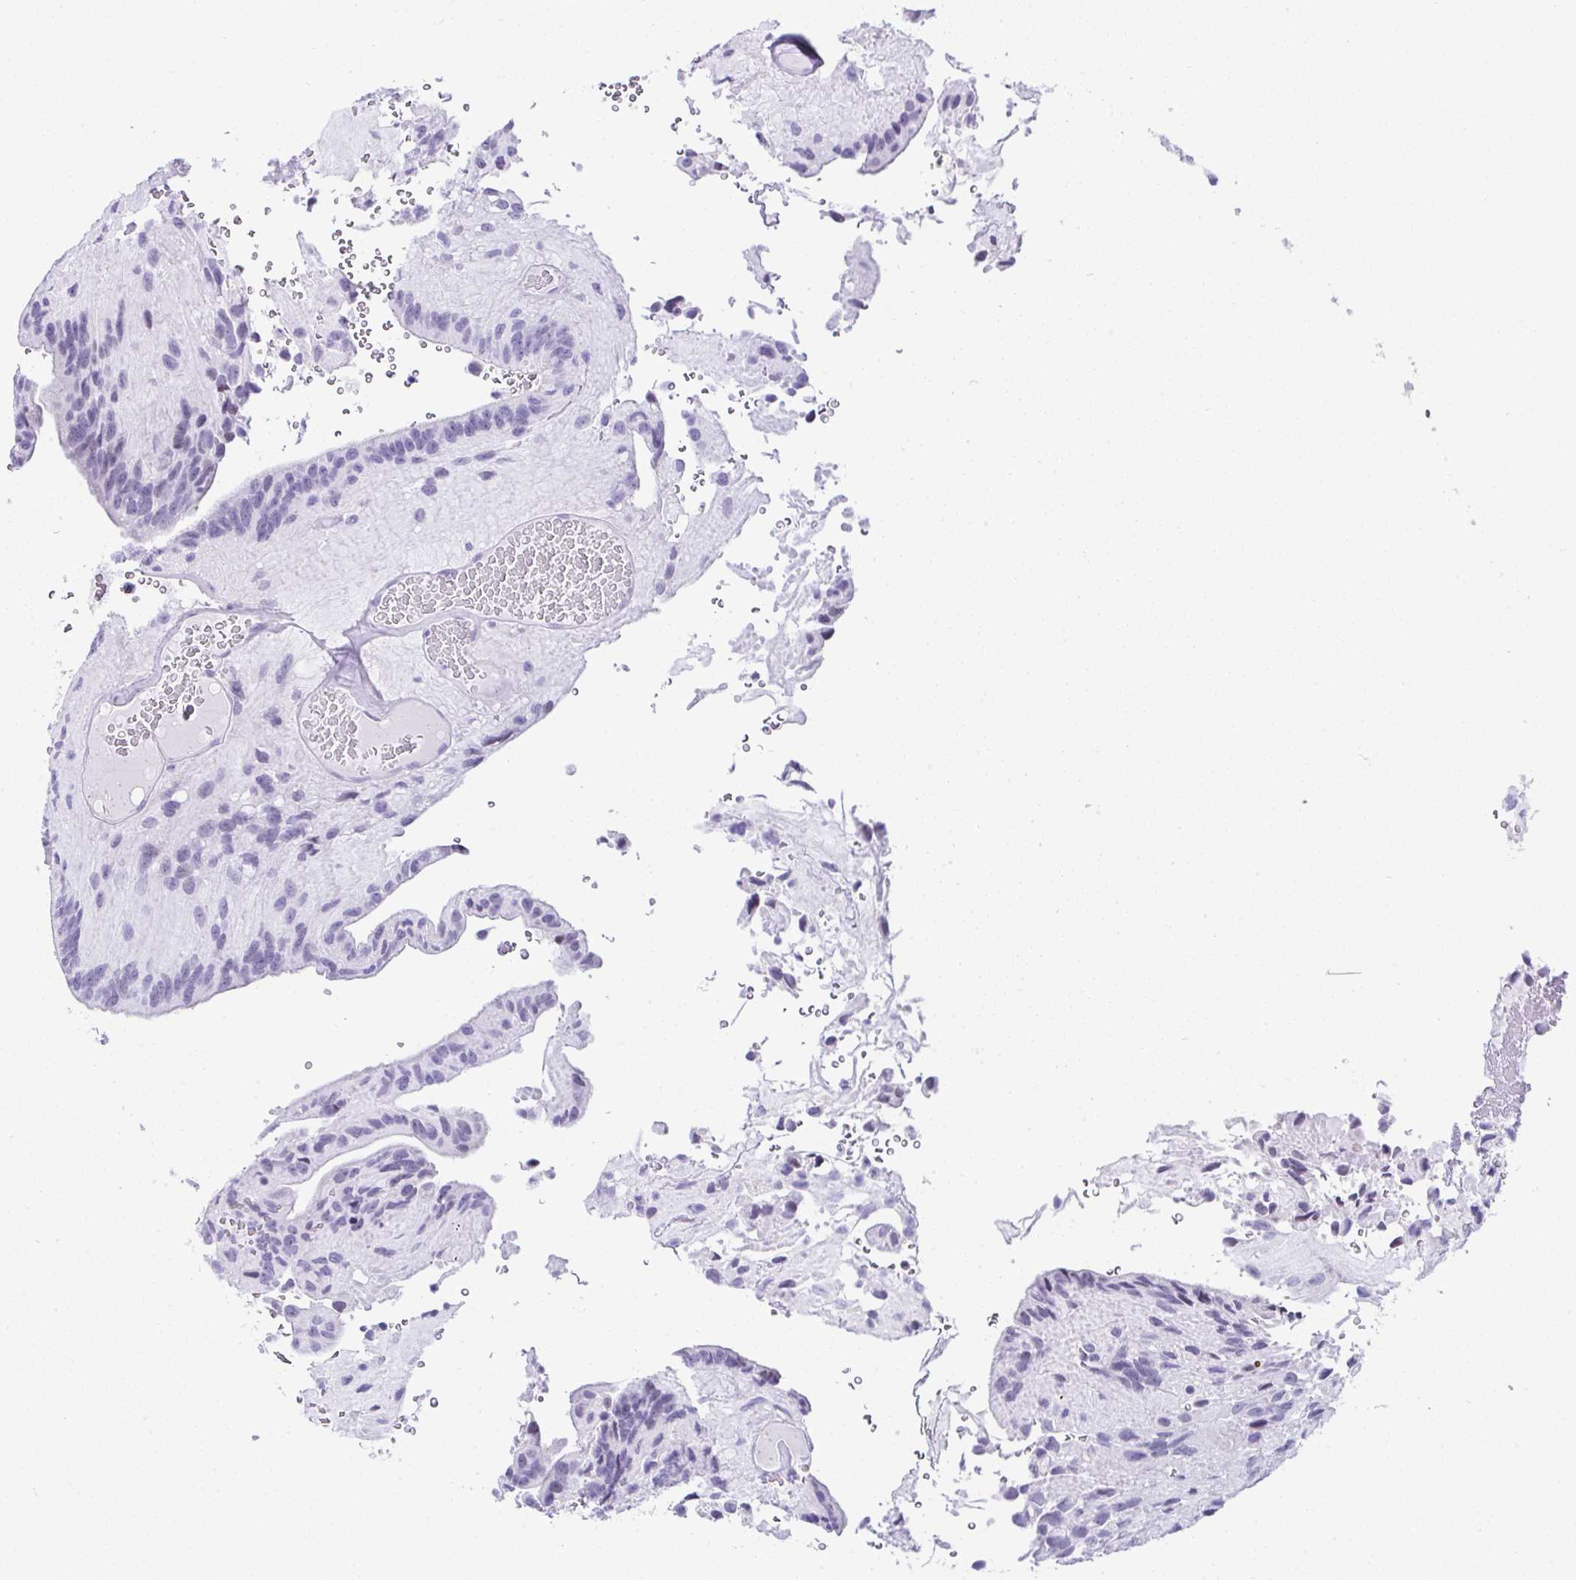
{"staining": {"intensity": "negative", "quantity": "none", "location": "none"}, "tissue": "glioma", "cell_type": "Tumor cells", "image_type": "cancer", "snomed": [{"axis": "morphology", "description": "Glioma, malignant, Low grade"}, {"axis": "topography", "description": "Brain"}], "caption": "The micrograph demonstrates no significant positivity in tumor cells of malignant low-grade glioma.", "gene": "RNF183", "patient": {"sex": "male", "age": 31}}